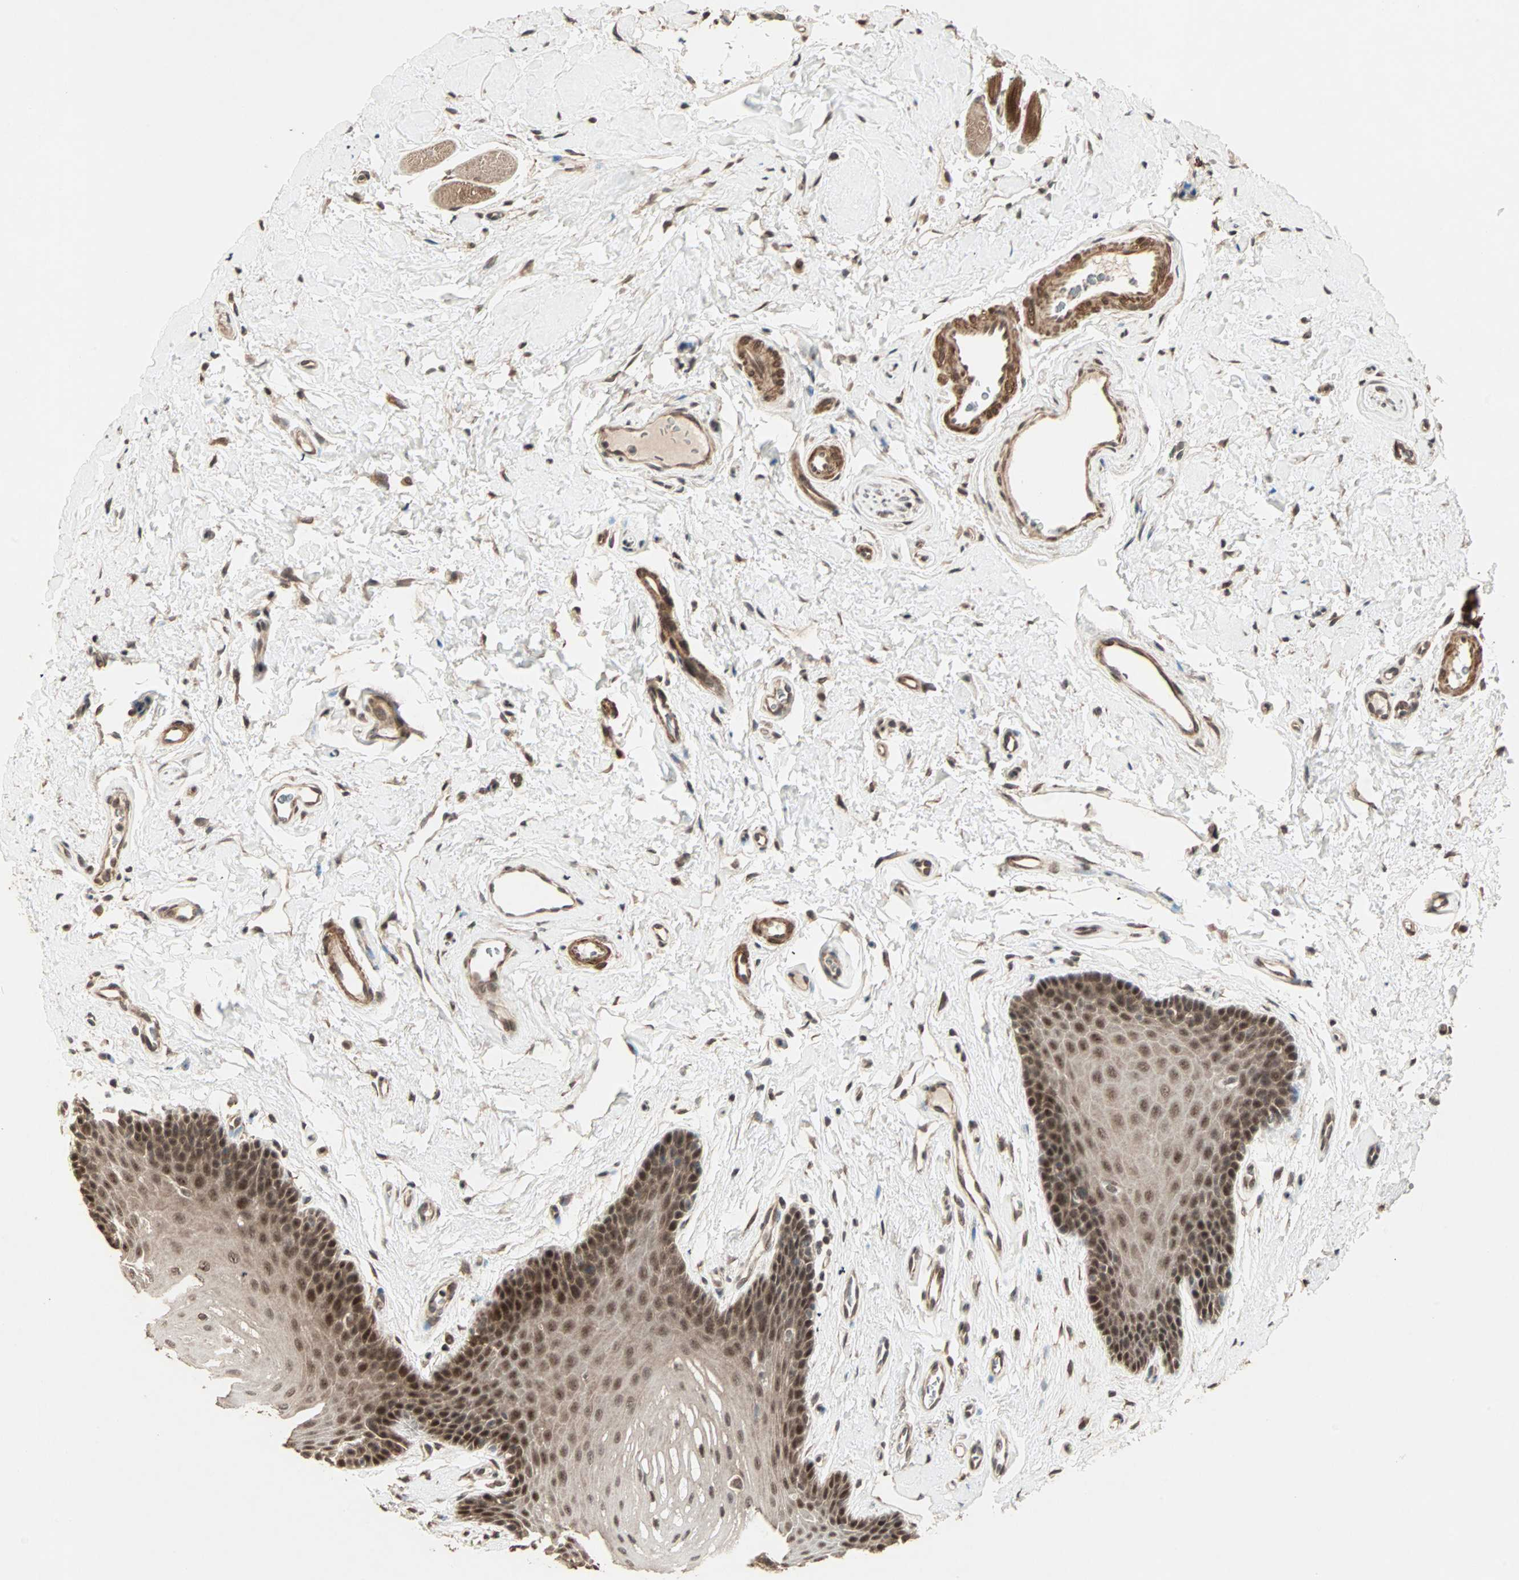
{"staining": {"intensity": "strong", "quantity": ">75%", "location": "cytoplasmic/membranous,nuclear"}, "tissue": "oral mucosa", "cell_type": "Squamous epithelial cells", "image_type": "normal", "snomed": [{"axis": "morphology", "description": "Normal tissue, NOS"}, {"axis": "topography", "description": "Oral tissue"}], "caption": "The photomicrograph shows staining of unremarkable oral mucosa, revealing strong cytoplasmic/membranous,nuclear protein staining (brown color) within squamous epithelial cells.", "gene": "ZSCAN31", "patient": {"sex": "male", "age": 62}}